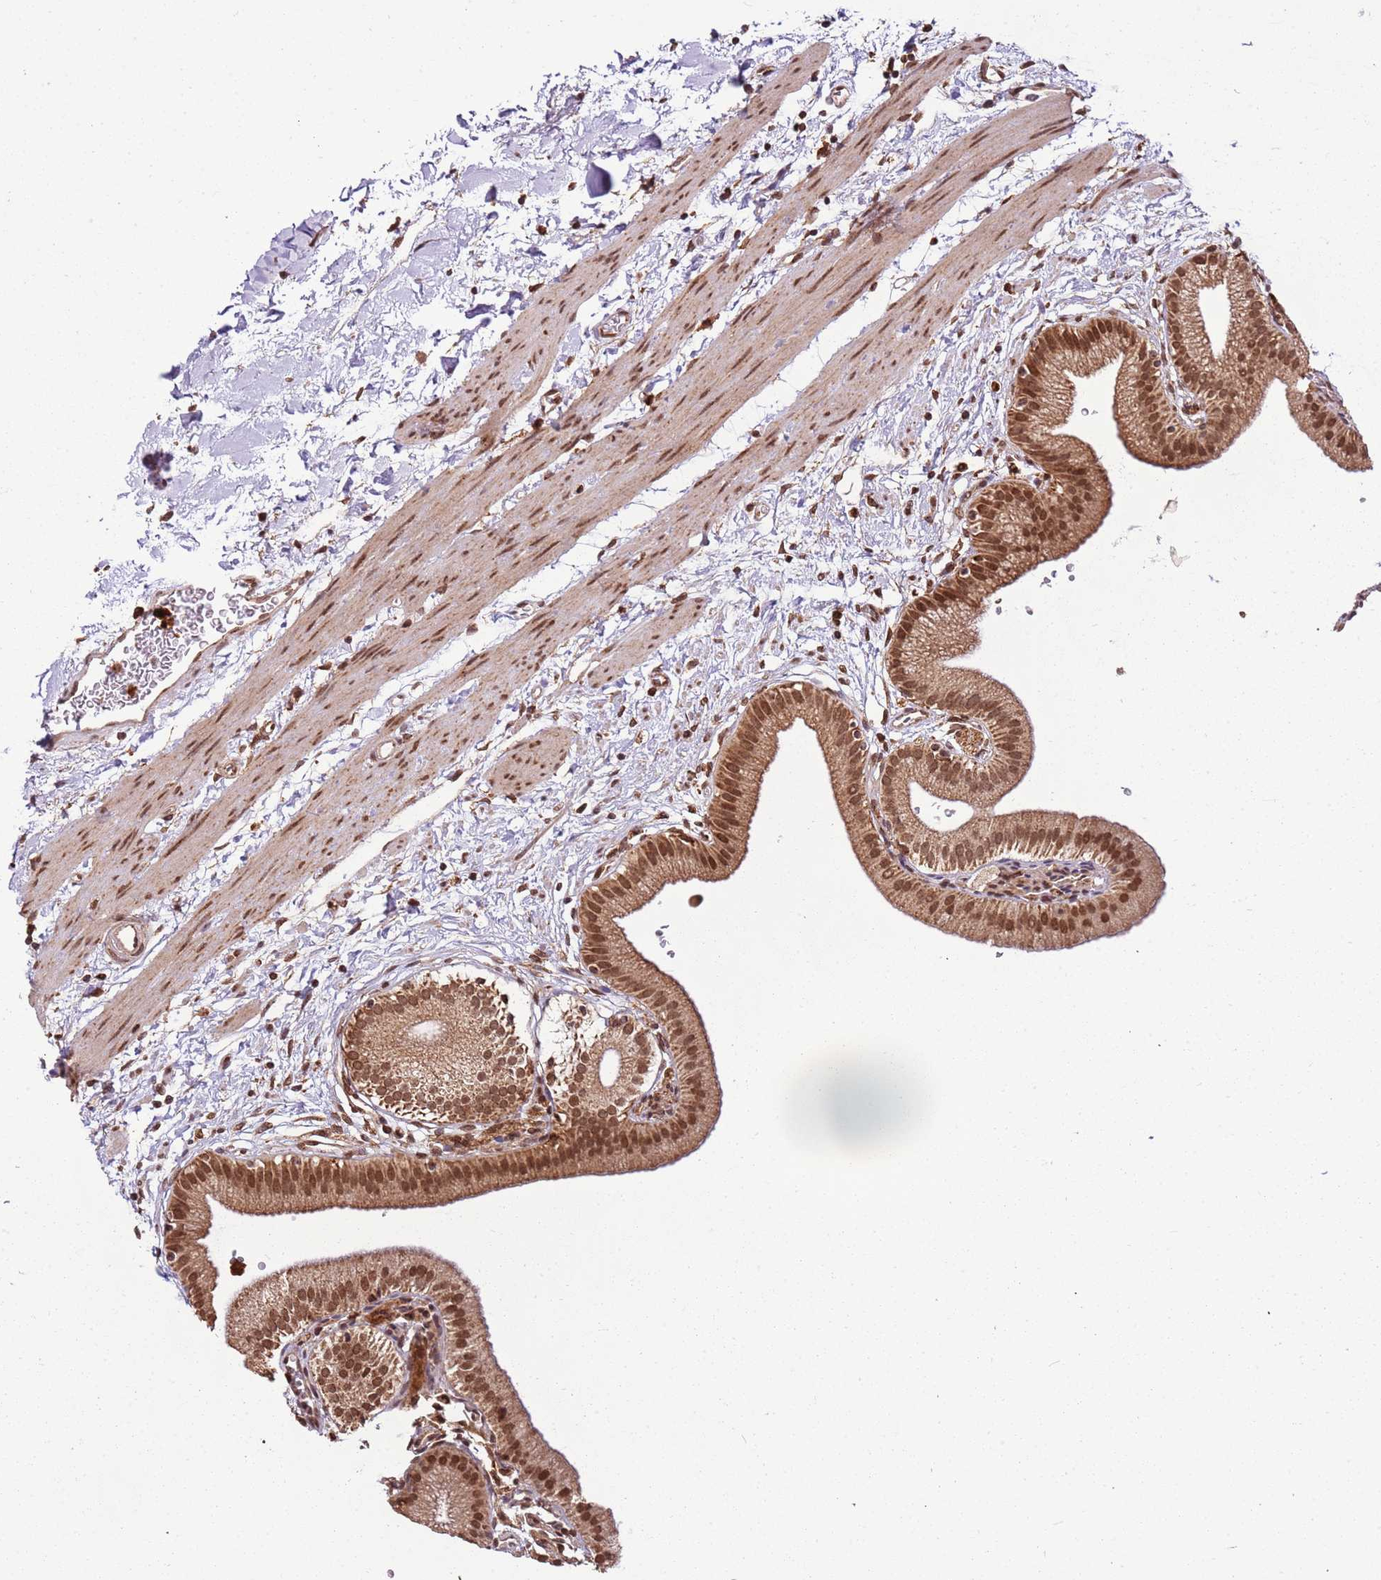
{"staining": {"intensity": "moderate", "quantity": ">75%", "location": "cytoplasmic/membranous,nuclear"}, "tissue": "gallbladder", "cell_type": "Glandular cells", "image_type": "normal", "snomed": [{"axis": "morphology", "description": "Normal tissue, NOS"}, {"axis": "topography", "description": "Gallbladder"}], "caption": "Protein staining of normal gallbladder shows moderate cytoplasmic/membranous,nuclear expression in about >75% of glandular cells. (brown staining indicates protein expression, while blue staining denotes nuclei).", "gene": "CEP170", "patient": {"sex": "male", "age": 55}}